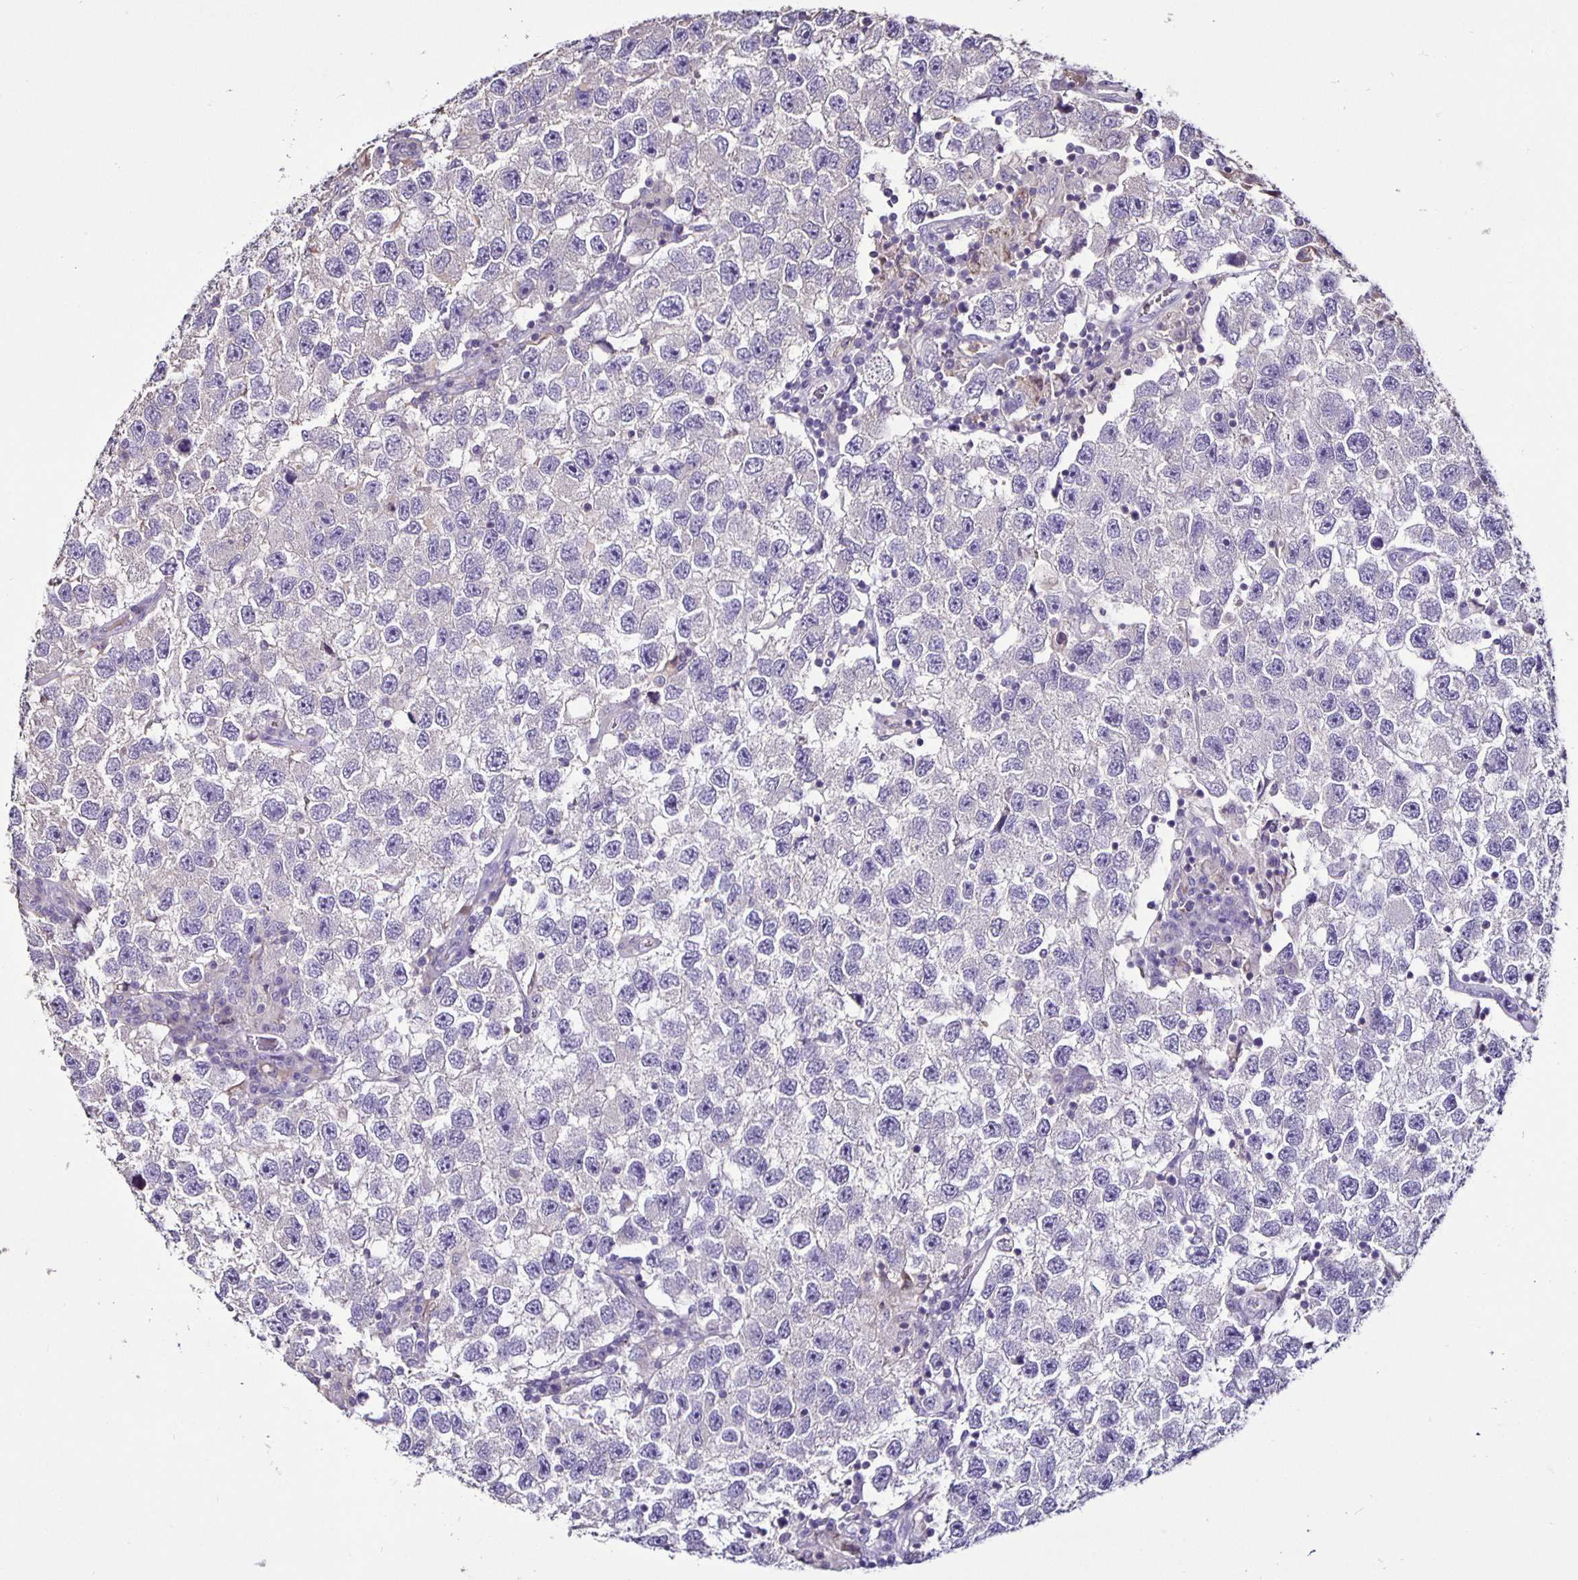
{"staining": {"intensity": "negative", "quantity": "none", "location": "none"}, "tissue": "testis cancer", "cell_type": "Tumor cells", "image_type": "cancer", "snomed": [{"axis": "morphology", "description": "Seminoma, NOS"}, {"axis": "topography", "description": "Testis"}], "caption": "There is no significant positivity in tumor cells of testis cancer (seminoma).", "gene": "FCER1A", "patient": {"sex": "male", "age": 26}}